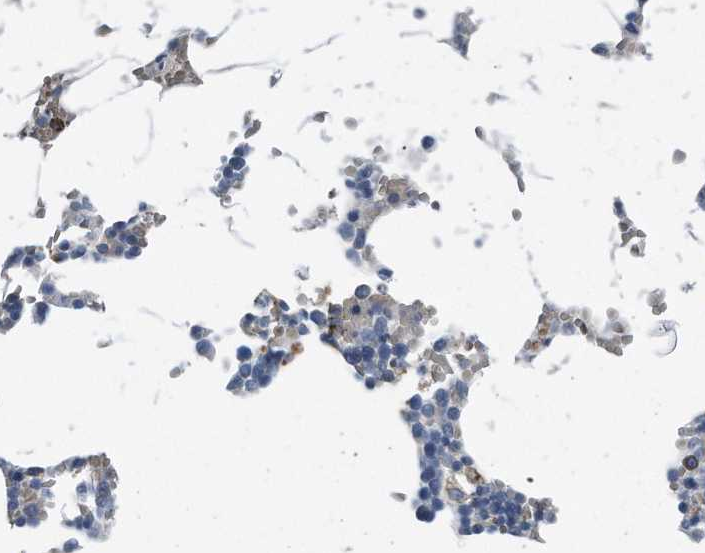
{"staining": {"intensity": "negative", "quantity": "none", "location": "none"}, "tissue": "bone marrow", "cell_type": "Hematopoietic cells", "image_type": "normal", "snomed": [{"axis": "morphology", "description": "Normal tissue, NOS"}, {"axis": "topography", "description": "Bone marrow"}], "caption": "DAB immunohistochemical staining of benign bone marrow reveals no significant expression in hematopoietic cells.", "gene": "ZNF772", "patient": {"sex": "male", "age": 70}}